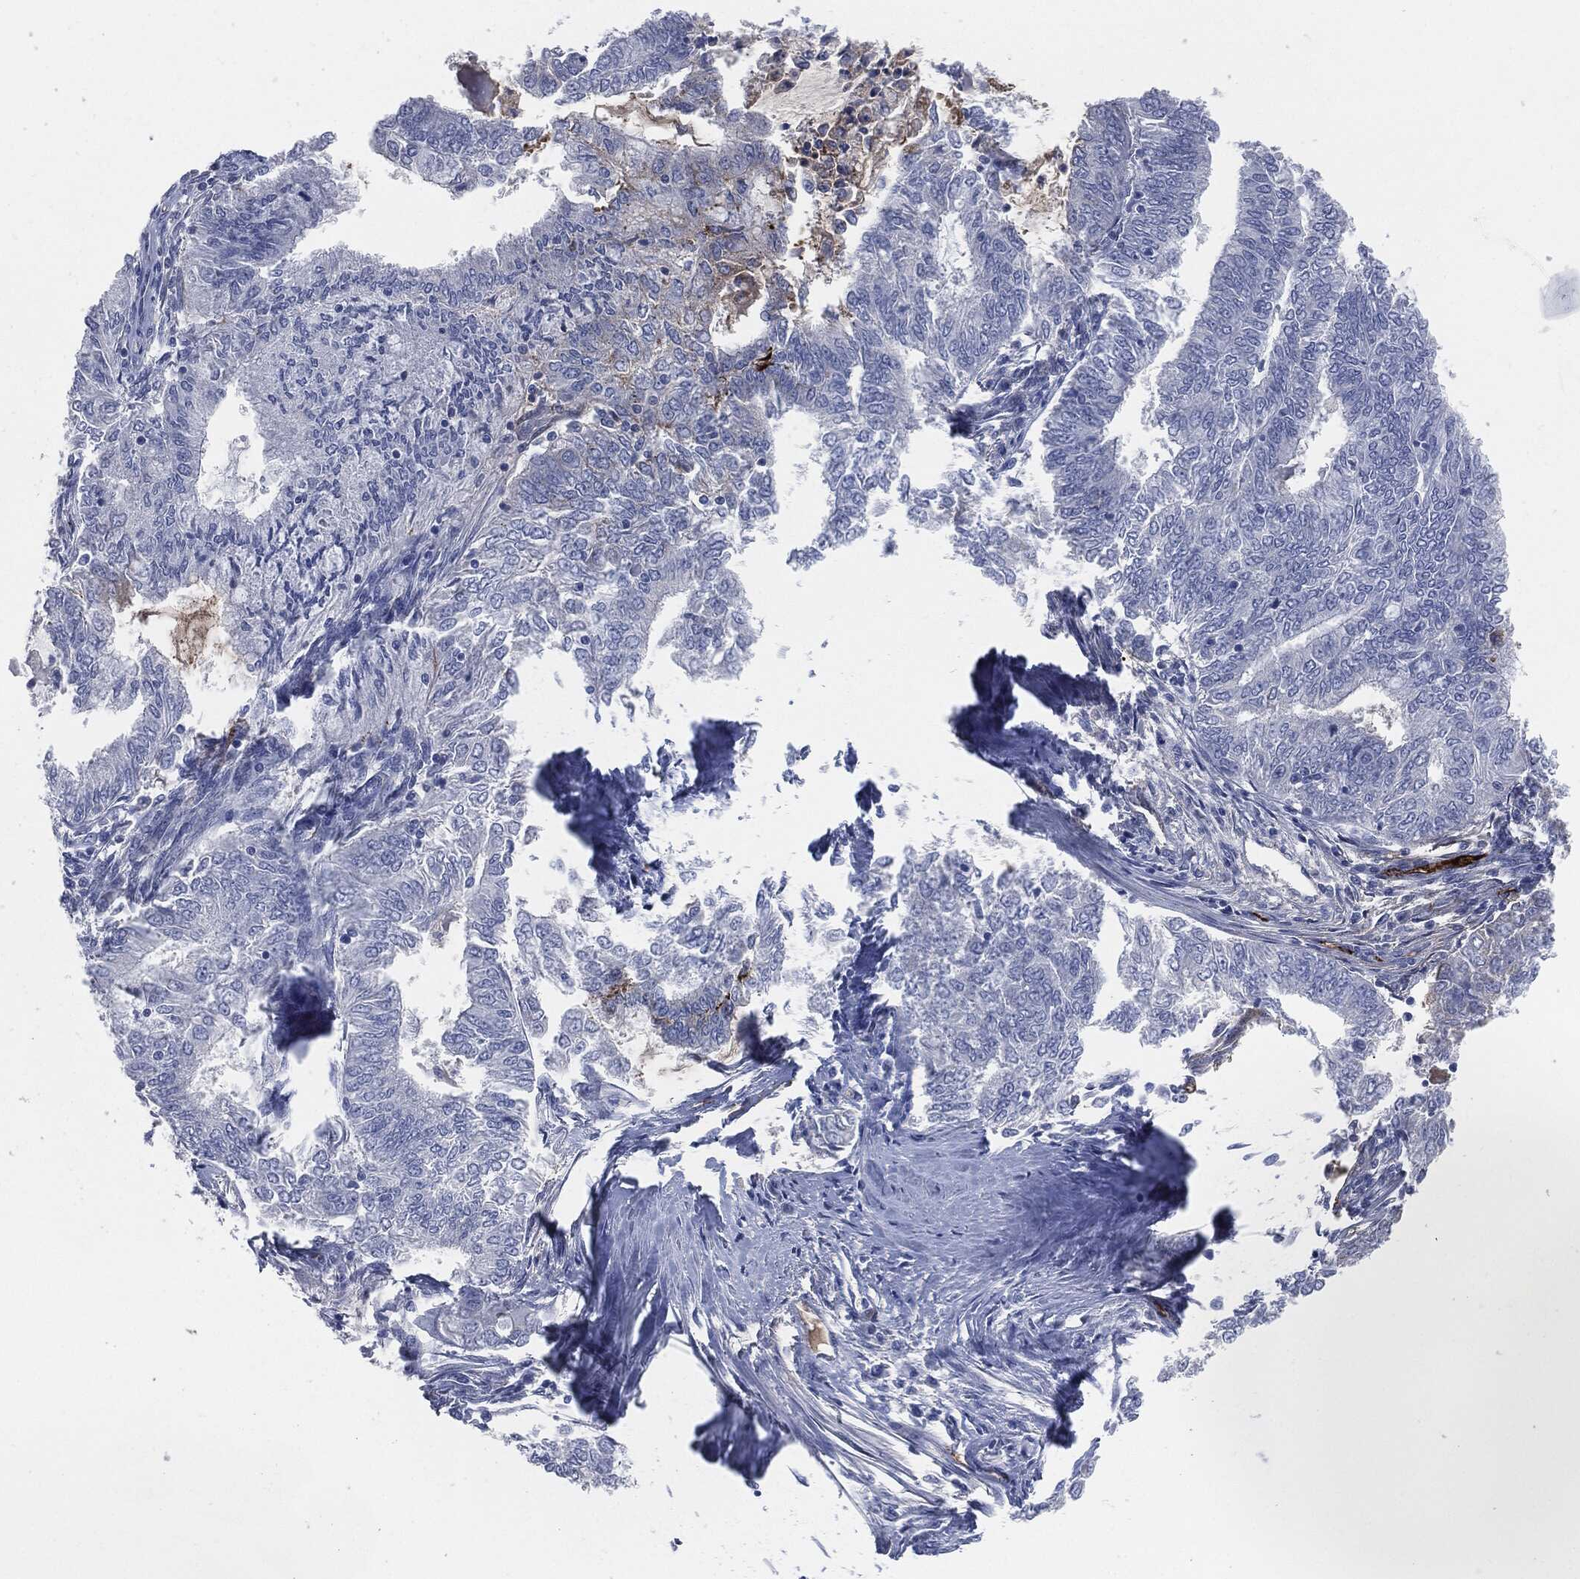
{"staining": {"intensity": "negative", "quantity": "none", "location": "none"}, "tissue": "endometrial cancer", "cell_type": "Tumor cells", "image_type": "cancer", "snomed": [{"axis": "morphology", "description": "Adenocarcinoma, NOS"}, {"axis": "topography", "description": "Endometrium"}], "caption": "This is an immunohistochemistry image of human adenocarcinoma (endometrial). There is no expression in tumor cells.", "gene": "APOB", "patient": {"sex": "female", "age": 62}}